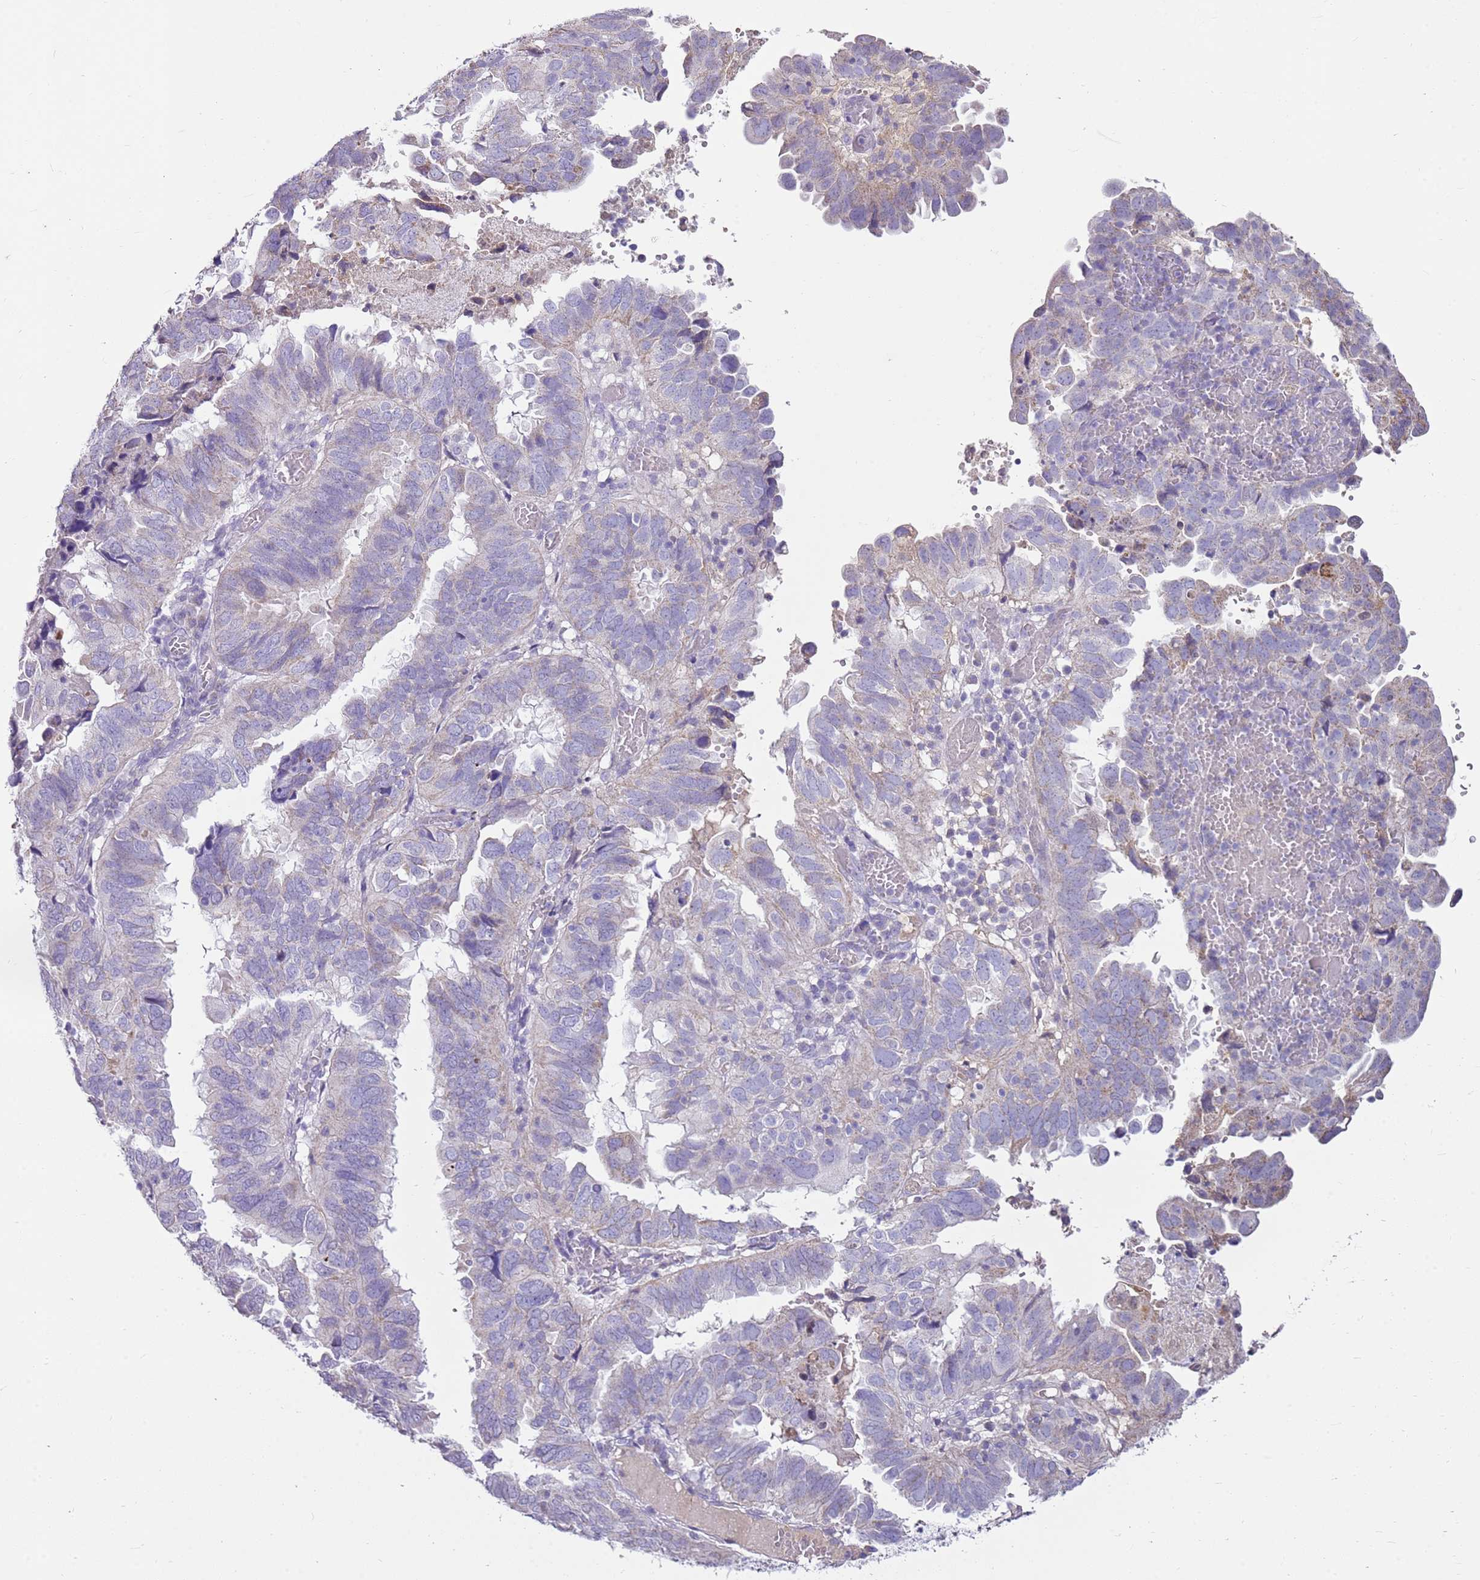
{"staining": {"intensity": "negative", "quantity": "none", "location": "none"}, "tissue": "endometrial cancer", "cell_type": "Tumor cells", "image_type": "cancer", "snomed": [{"axis": "morphology", "description": "Adenocarcinoma, NOS"}, {"axis": "topography", "description": "Uterus"}], "caption": "Tumor cells are negative for protein expression in human endometrial adenocarcinoma. (DAB (3,3'-diaminobenzidine) immunohistochemistry visualized using brightfield microscopy, high magnification).", "gene": "FABP2", "patient": {"sex": "female", "age": 77}}